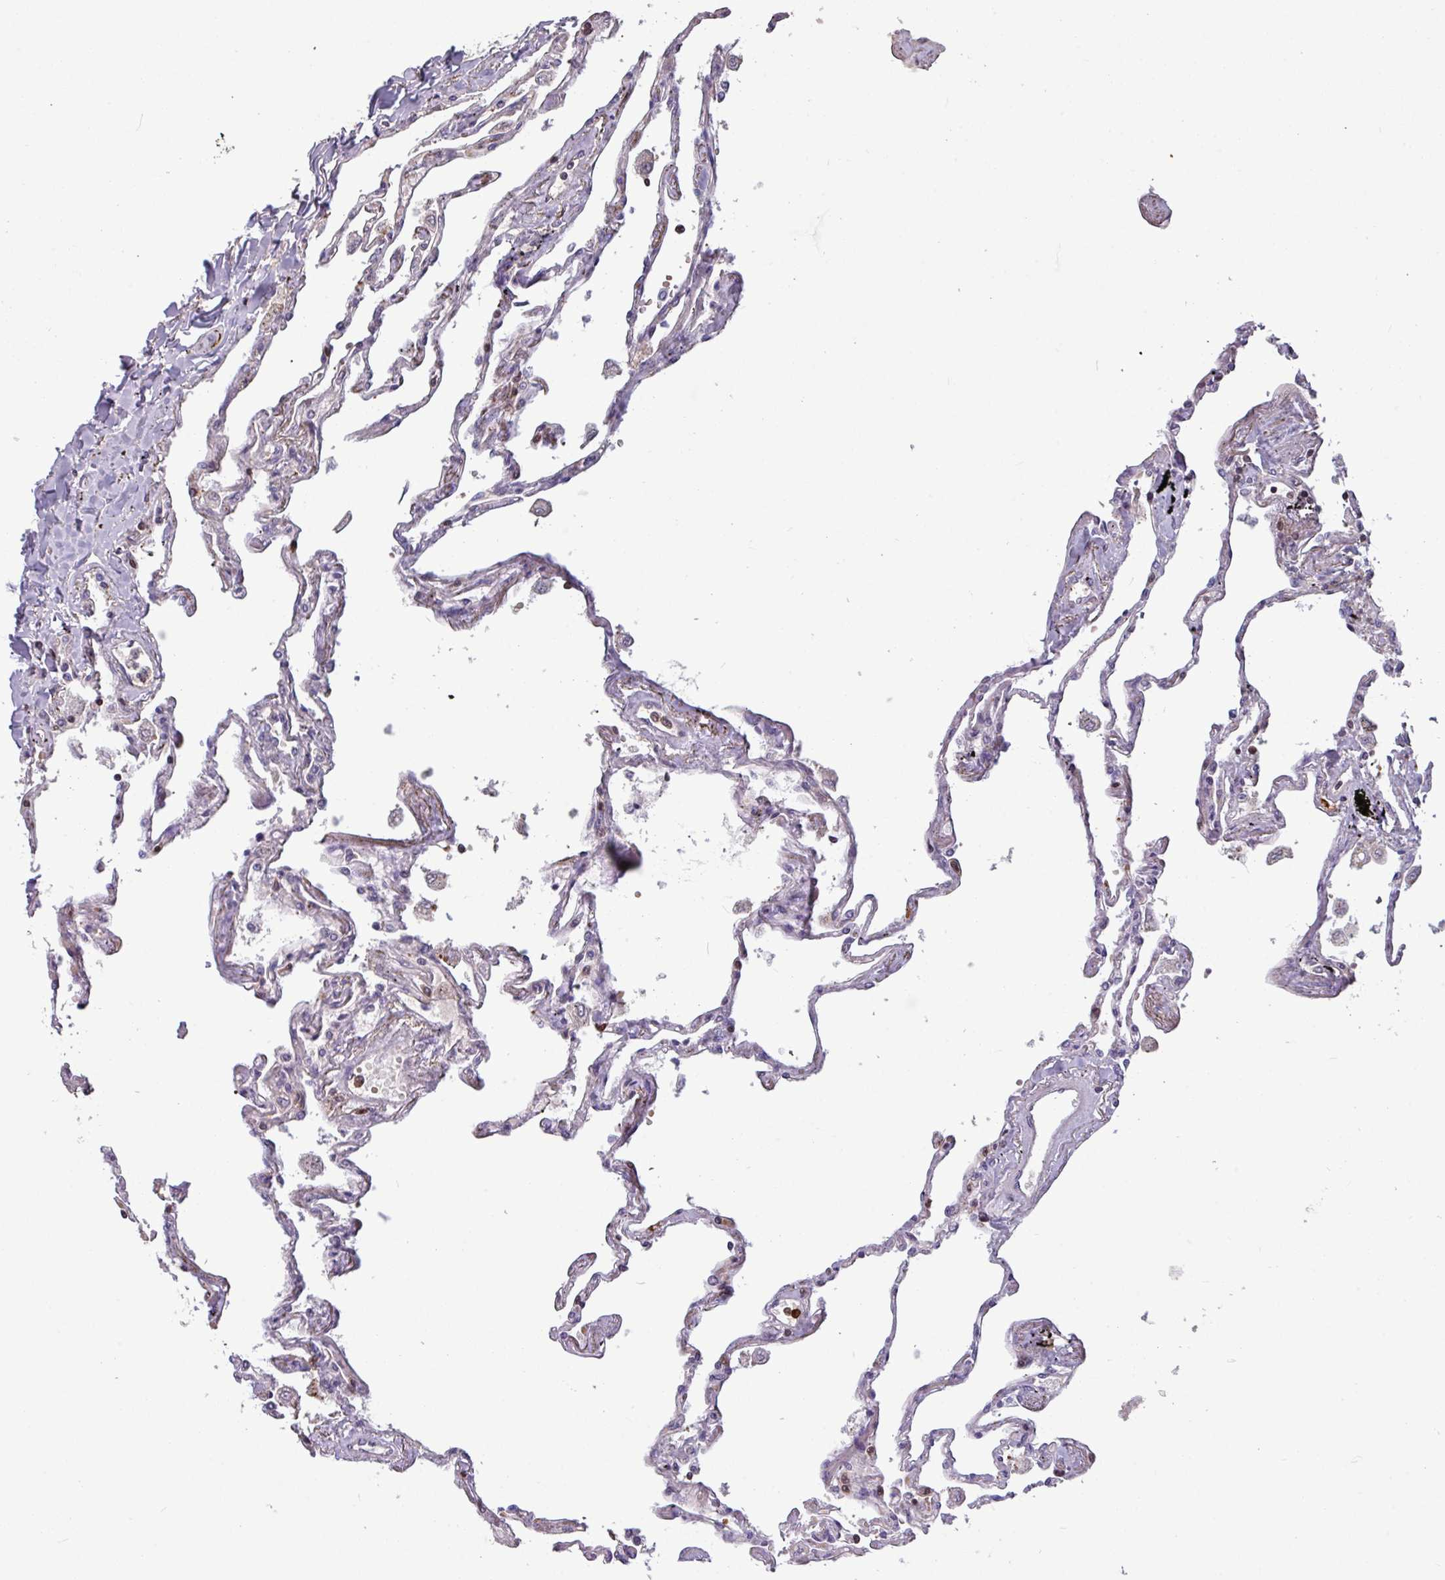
{"staining": {"intensity": "negative", "quantity": "none", "location": "none"}, "tissue": "lung", "cell_type": "Alveolar cells", "image_type": "normal", "snomed": [{"axis": "morphology", "description": "Normal tissue, NOS"}, {"axis": "topography", "description": "Lung"}], "caption": "A histopathology image of human lung is negative for staining in alveolar cells. The staining was performed using DAB (3,3'-diaminobenzidine) to visualize the protein expression in brown, while the nuclei were stained in blue with hematoxylin (Magnification: 20x).", "gene": "SEC61G", "patient": {"sex": "female", "age": 67}}